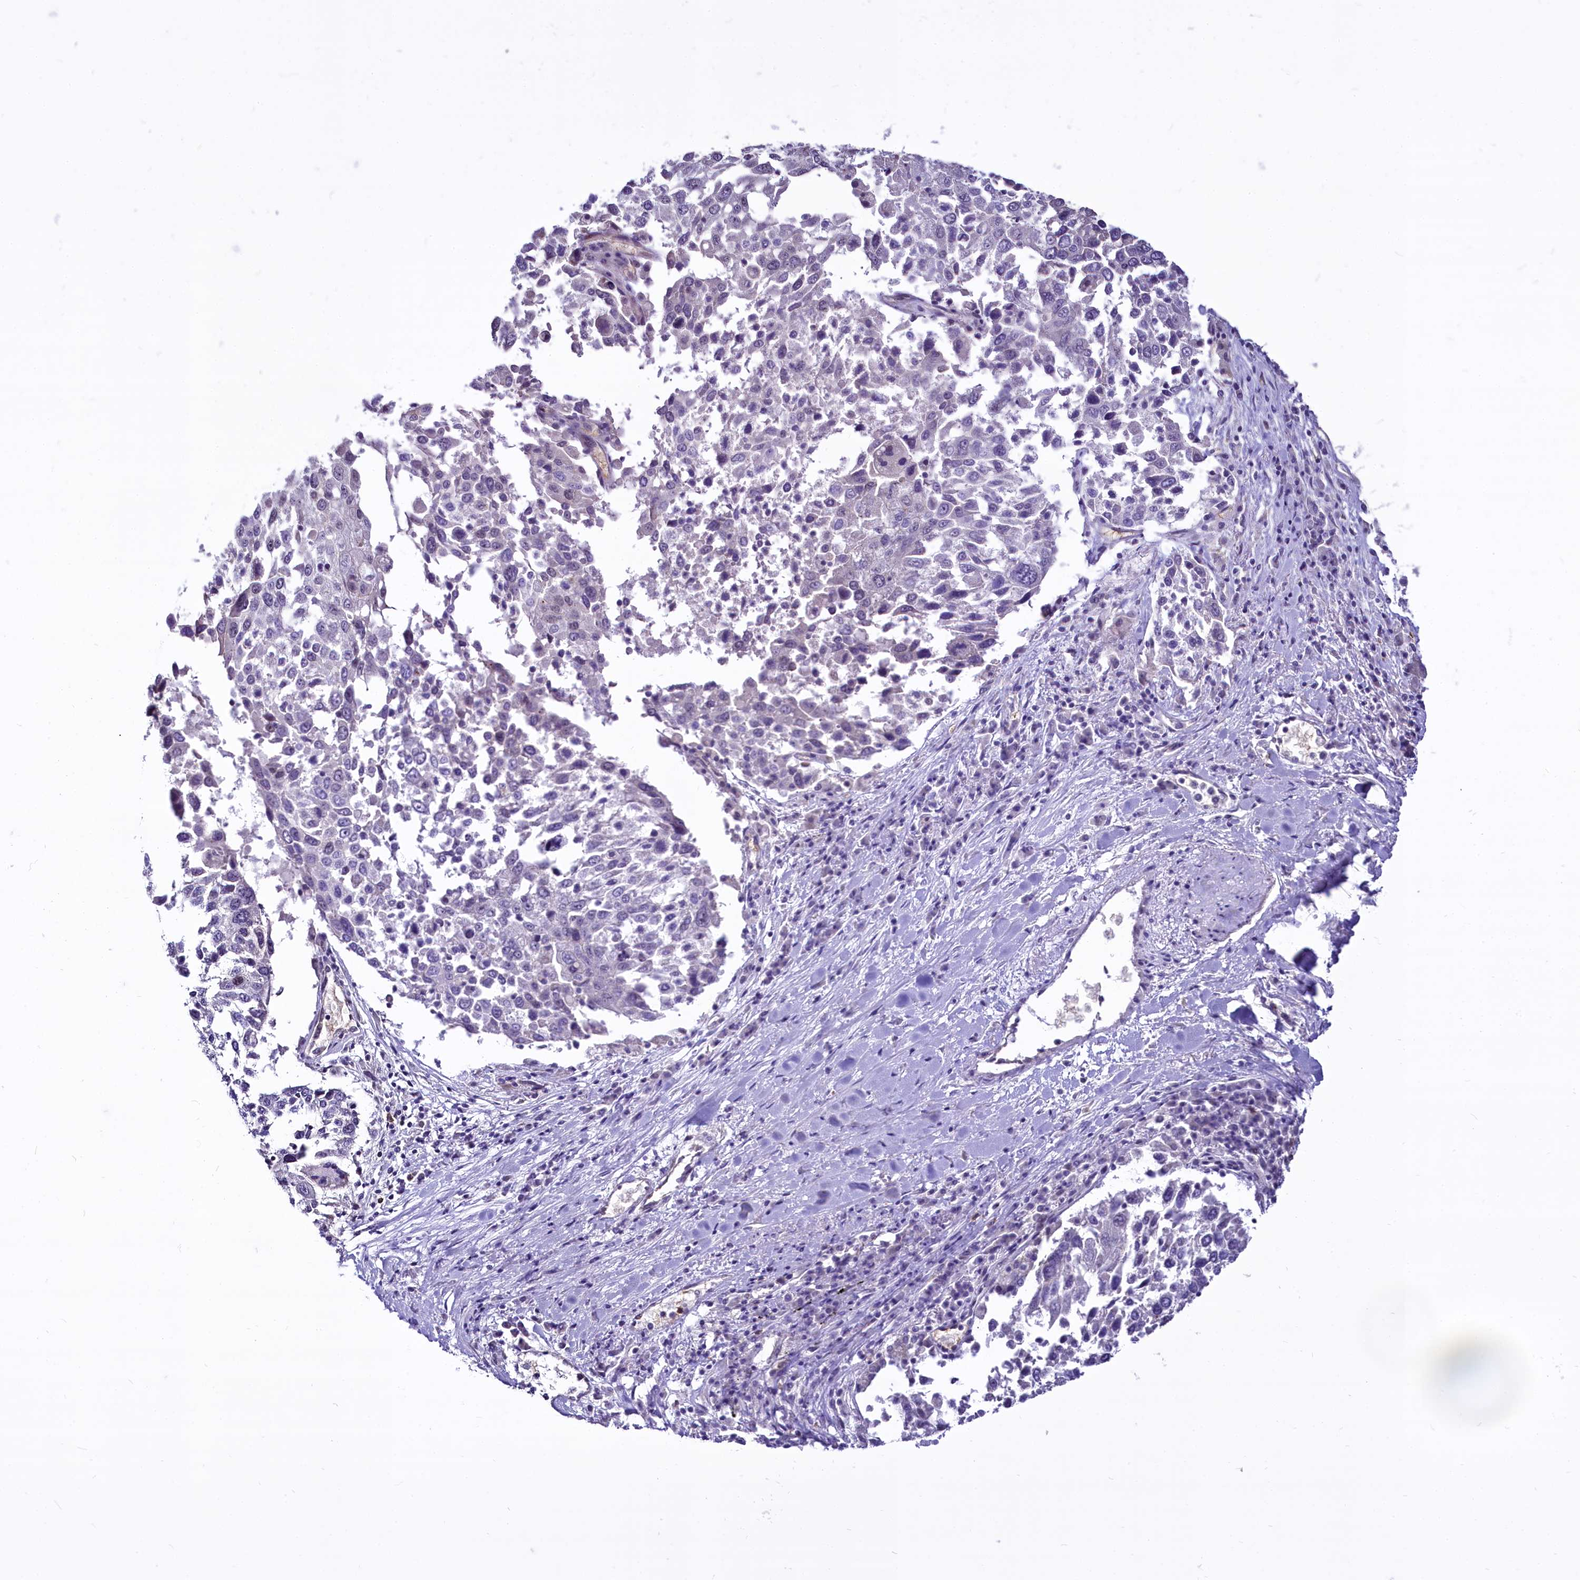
{"staining": {"intensity": "negative", "quantity": "none", "location": "none"}, "tissue": "lung cancer", "cell_type": "Tumor cells", "image_type": "cancer", "snomed": [{"axis": "morphology", "description": "Squamous cell carcinoma, NOS"}, {"axis": "topography", "description": "Lung"}], "caption": "This is a micrograph of immunohistochemistry staining of squamous cell carcinoma (lung), which shows no staining in tumor cells.", "gene": "BANK1", "patient": {"sex": "male", "age": 65}}